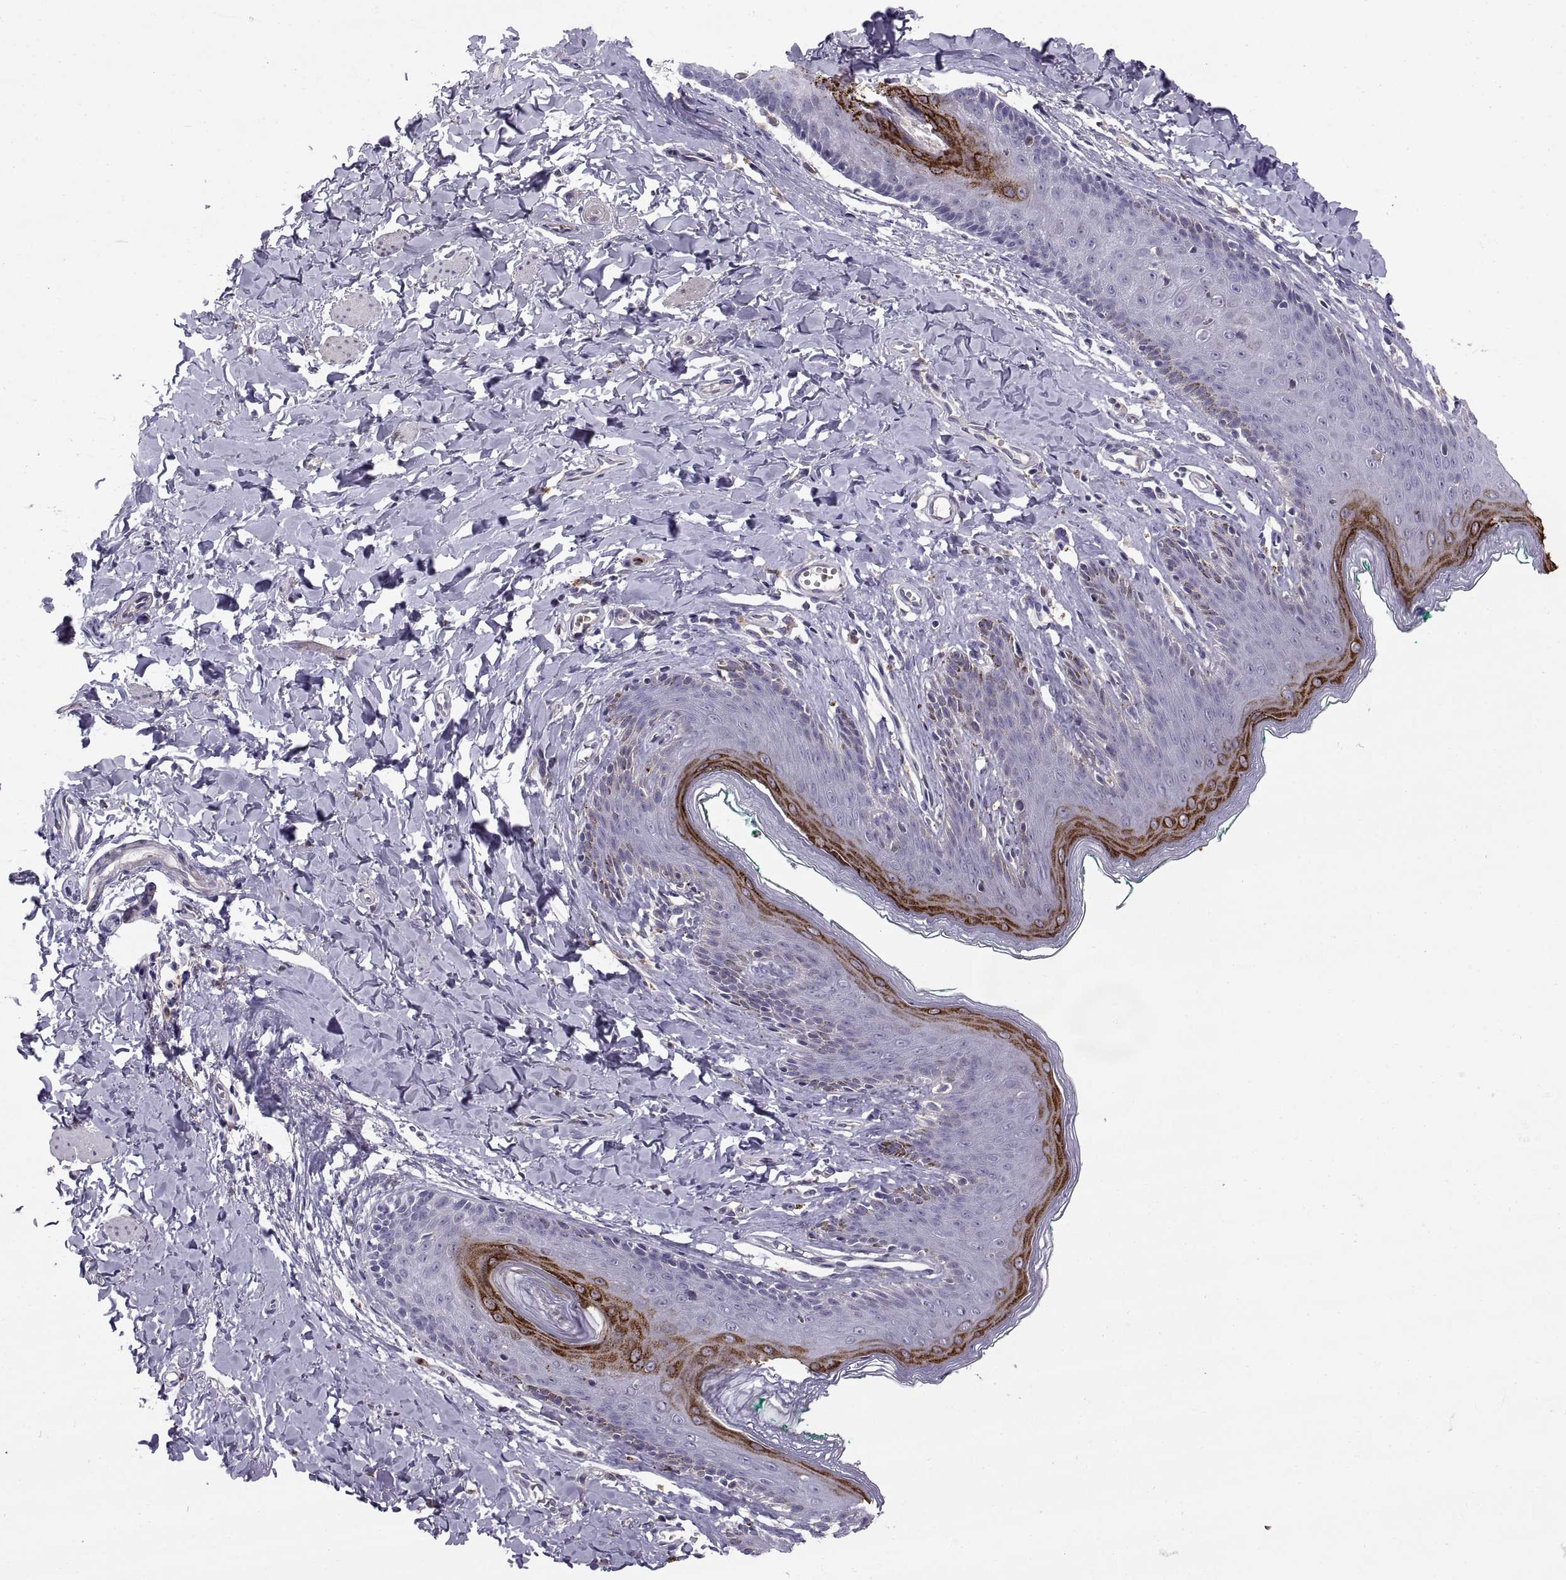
{"staining": {"intensity": "strong", "quantity": "<25%", "location": "cytoplasmic/membranous"}, "tissue": "skin", "cell_type": "Epidermal cells", "image_type": "normal", "snomed": [{"axis": "morphology", "description": "Normal tissue, NOS"}, {"axis": "topography", "description": "Vulva"}], "caption": "A high-resolution photomicrograph shows IHC staining of unremarkable skin, which reveals strong cytoplasmic/membranous positivity in about <25% of epidermal cells.", "gene": "DOK3", "patient": {"sex": "female", "age": 66}}